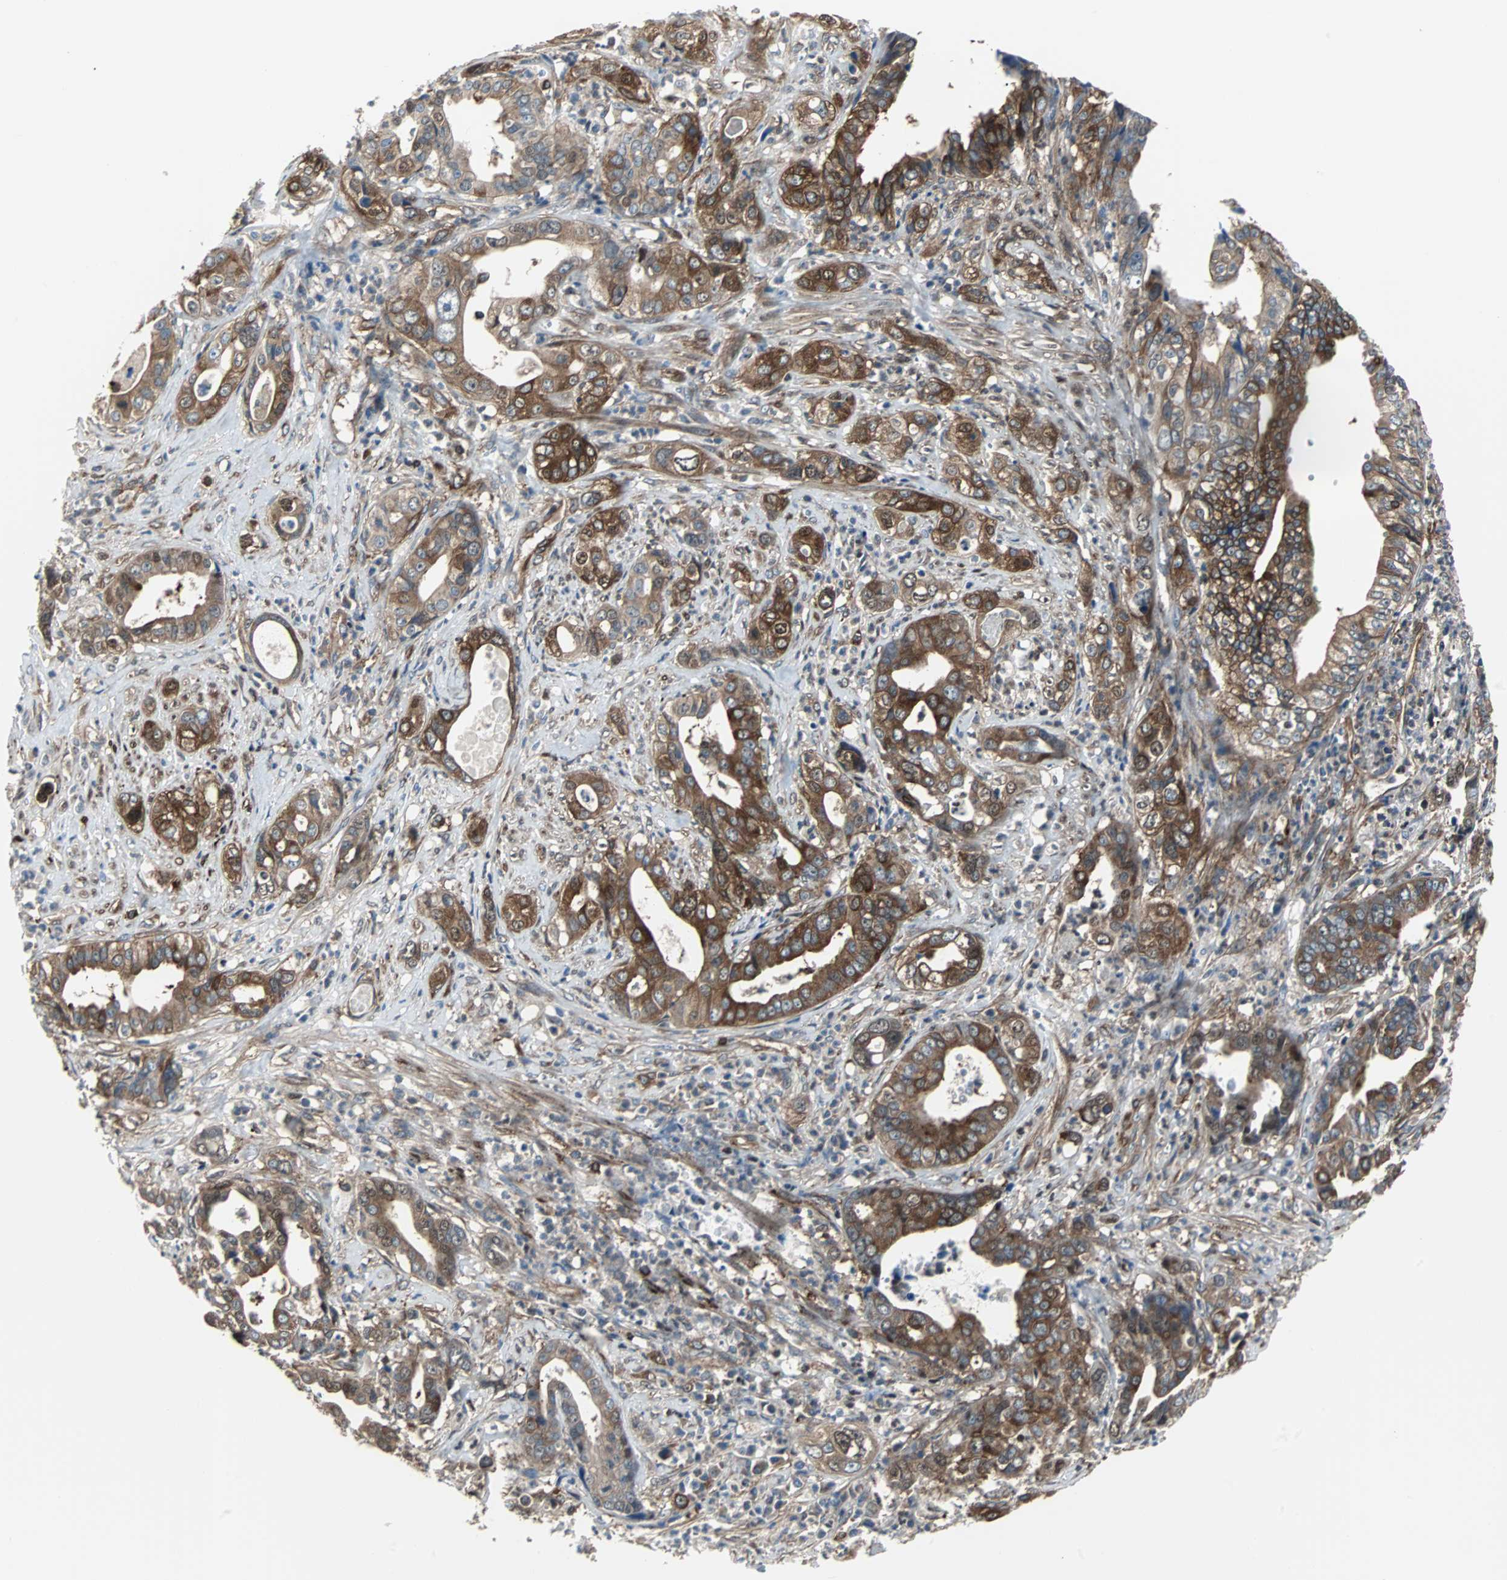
{"staining": {"intensity": "strong", "quantity": ">75%", "location": "cytoplasmic/membranous,nuclear"}, "tissue": "liver cancer", "cell_type": "Tumor cells", "image_type": "cancer", "snomed": [{"axis": "morphology", "description": "Cholangiocarcinoma"}, {"axis": "topography", "description": "Liver"}], "caption": "Immunohistochemical staining of liver cholangiocarcinoma demonstrates high levels of strong cytoplasmic/membranous and nuclear staining in about >75% of tumor cells.", "gene": "RELA", "patient": {"sex": "female", "age": 61}}